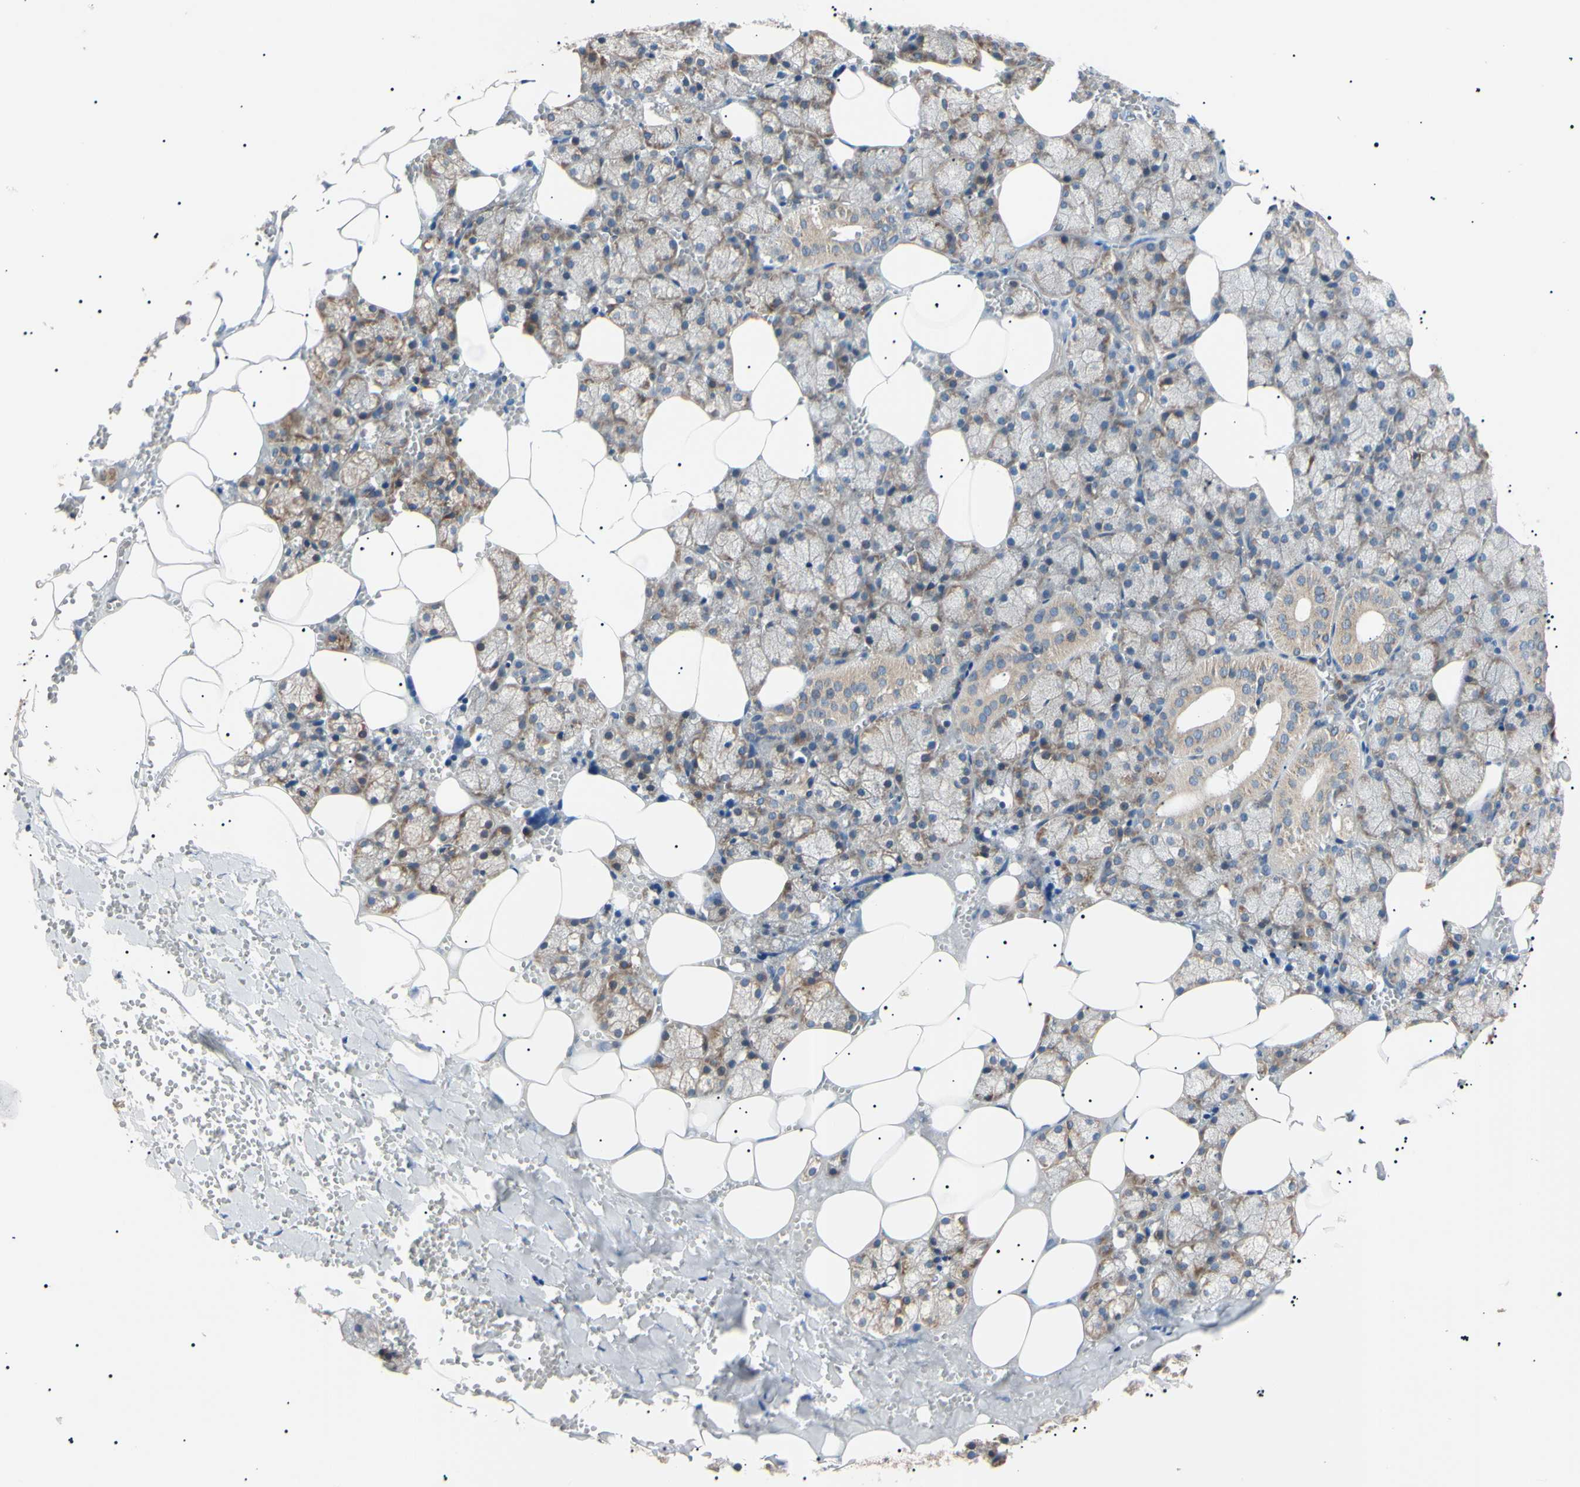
{"staining": {"intensity": "moderate", "quantity": ">75%", "location": "cytoplasmic/membranous"}, "tissue": "salivary gland", "cell_type": "Glandular cells", "image_type": "normal", "snomed": [{"axis": "morphology", "description": "Normal tissue, NOS"}, {"axis": "topography", "description": "Salivary gland"}], "caption": "Moderate cytoplasmic/membranous staining for a protein is seen in about >75% of glandular cells of unremarkable salivary gland using immunohistochemistry (IHC).", "gene": "VAPA", "patient": {"sex": "male", "age": 62}}